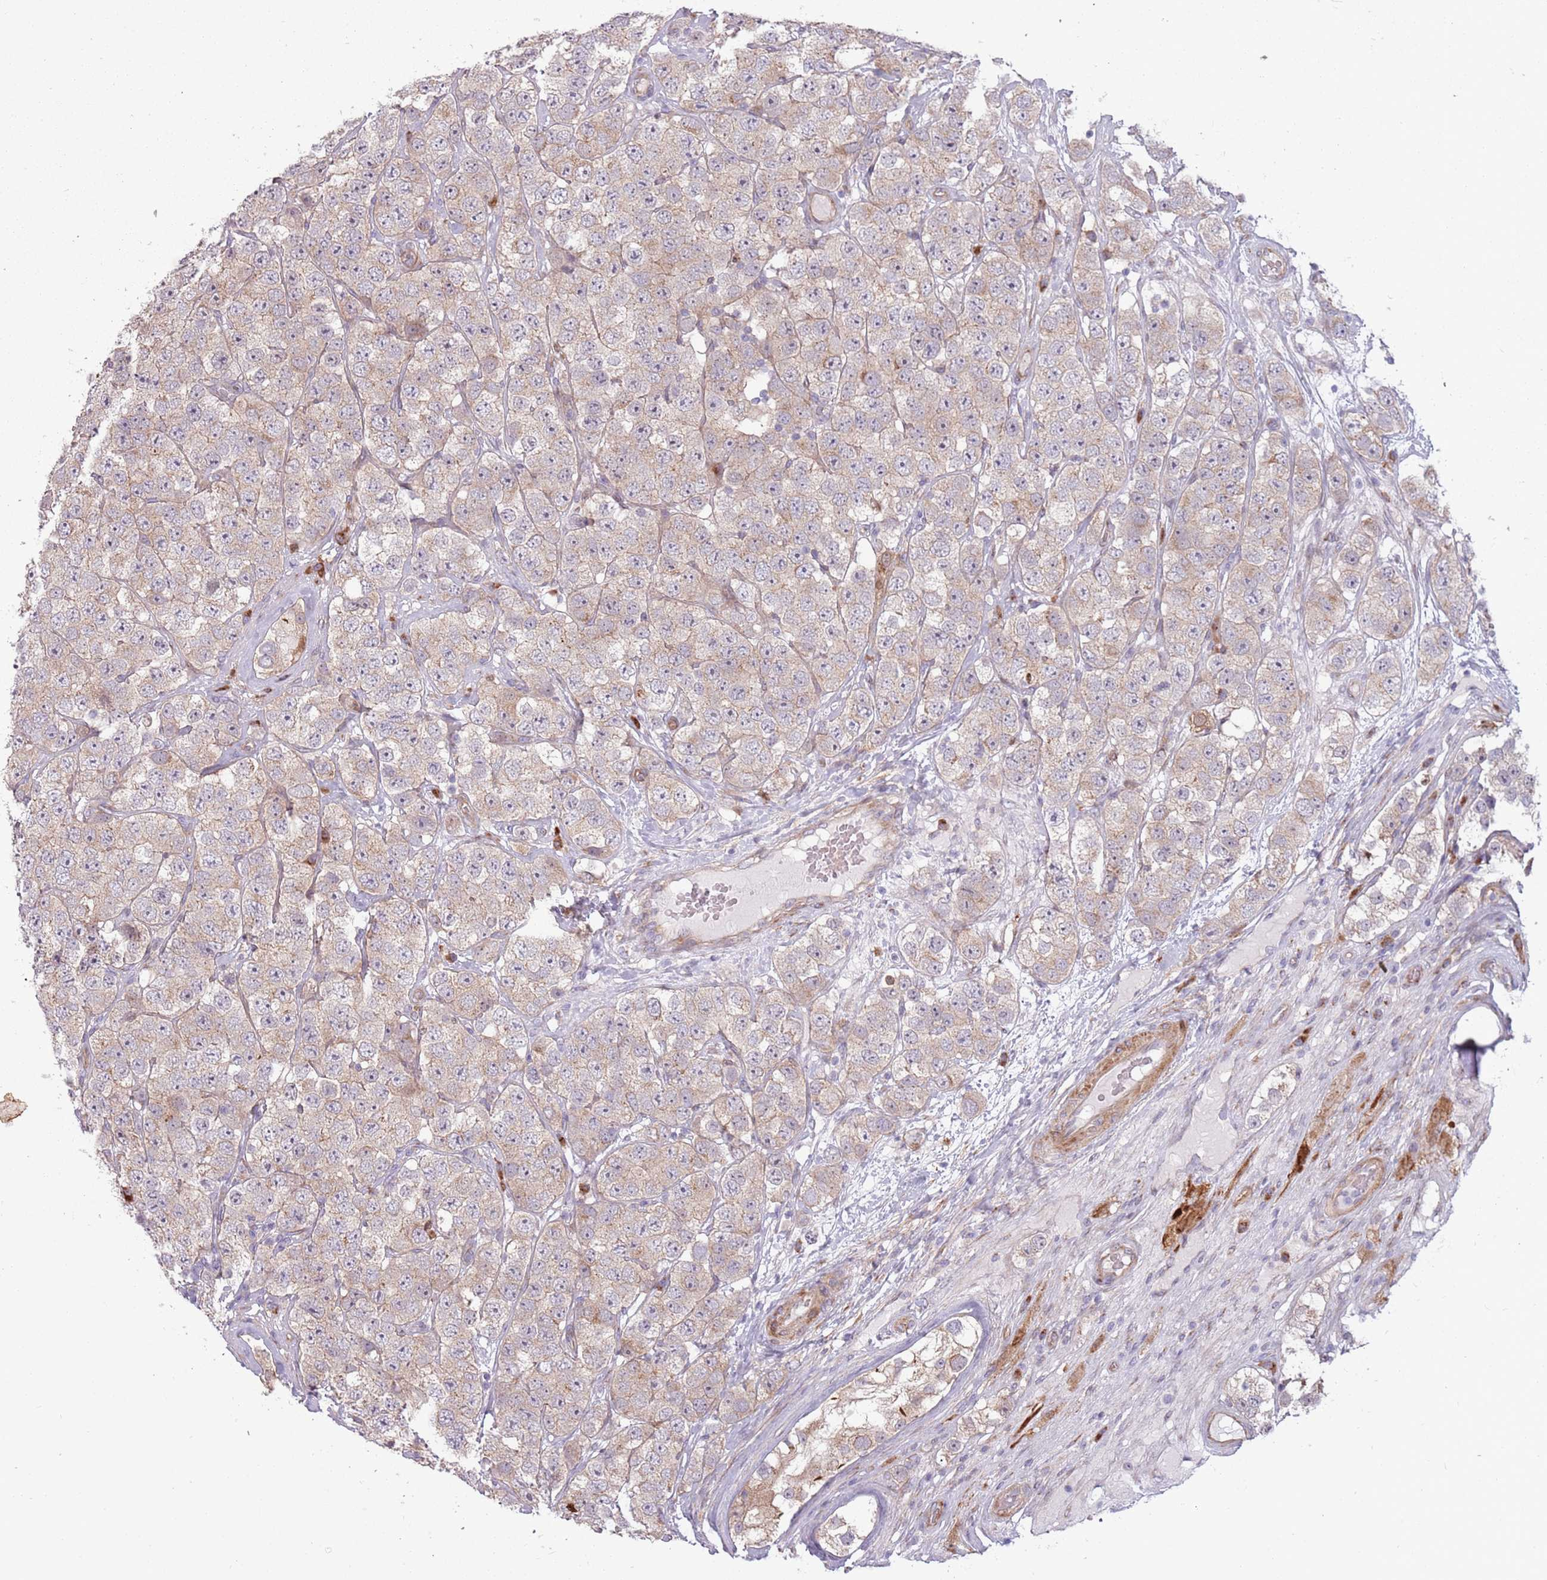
{"staining": {"intensity": "weak", "quantity": "<25%", "location": "cytoplasmic/membranous"}, "tissue": "testis cancer", "cell_type": "Tumor cells", "image_type": "cancer", "snomed": [{"axis": "morphology", "description": "Seminoma, NOS"}, {"axis": "topography", "description": "Testis"}], "caption": "Protein analysis of testis cancer (seminoma) reveals no significant staining in tumor cells.", "gene": "CCDC150", "patient": {"sex": "male", "age": 28}}